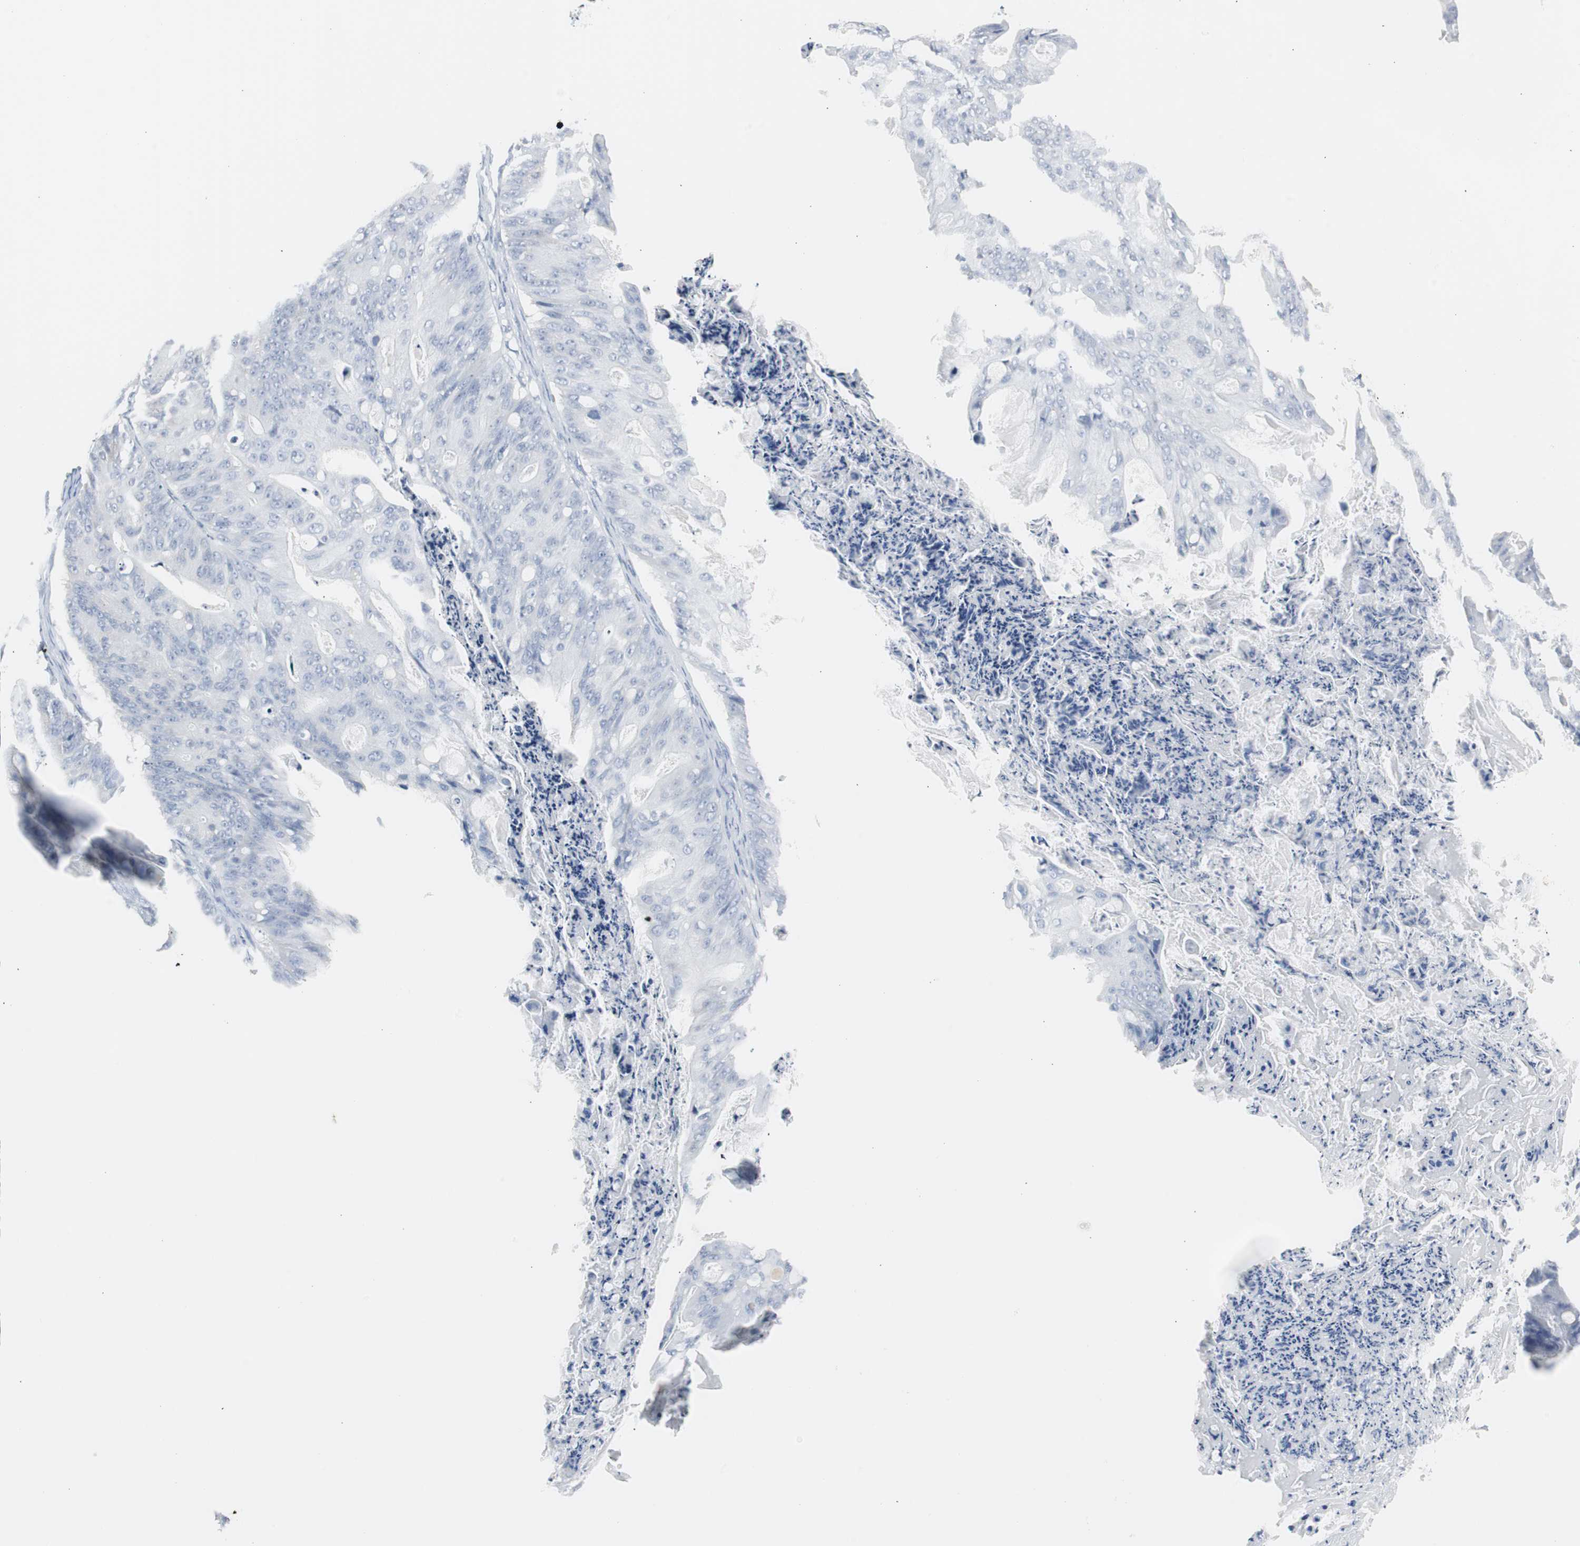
{"staining": {"intensity": "negative", "quantity": "none", "location": "none"}, "tissue": "ovarian cancer", "cell_type": "Tumor cells", "image_type": "cancer", "snomed": [{"axis": "morphology", "description": "Cystadenocarcinoma, mucinous, NOS"}, {"axis": "topography", "description": "Ovary"}], "caption": "This image is of ovarian cancer (mucinous cystadenocarcinoma) stained with IHC to label a protein in brown with the nuclei are counter-stained blue. There is no staining in tumor cells. (DAB (3,3'-diaminobenzidine) immunohistochemistry (IHC), high magnification).", "gene": "S100A7", "patient": {"sex": "female", "age": 36}}